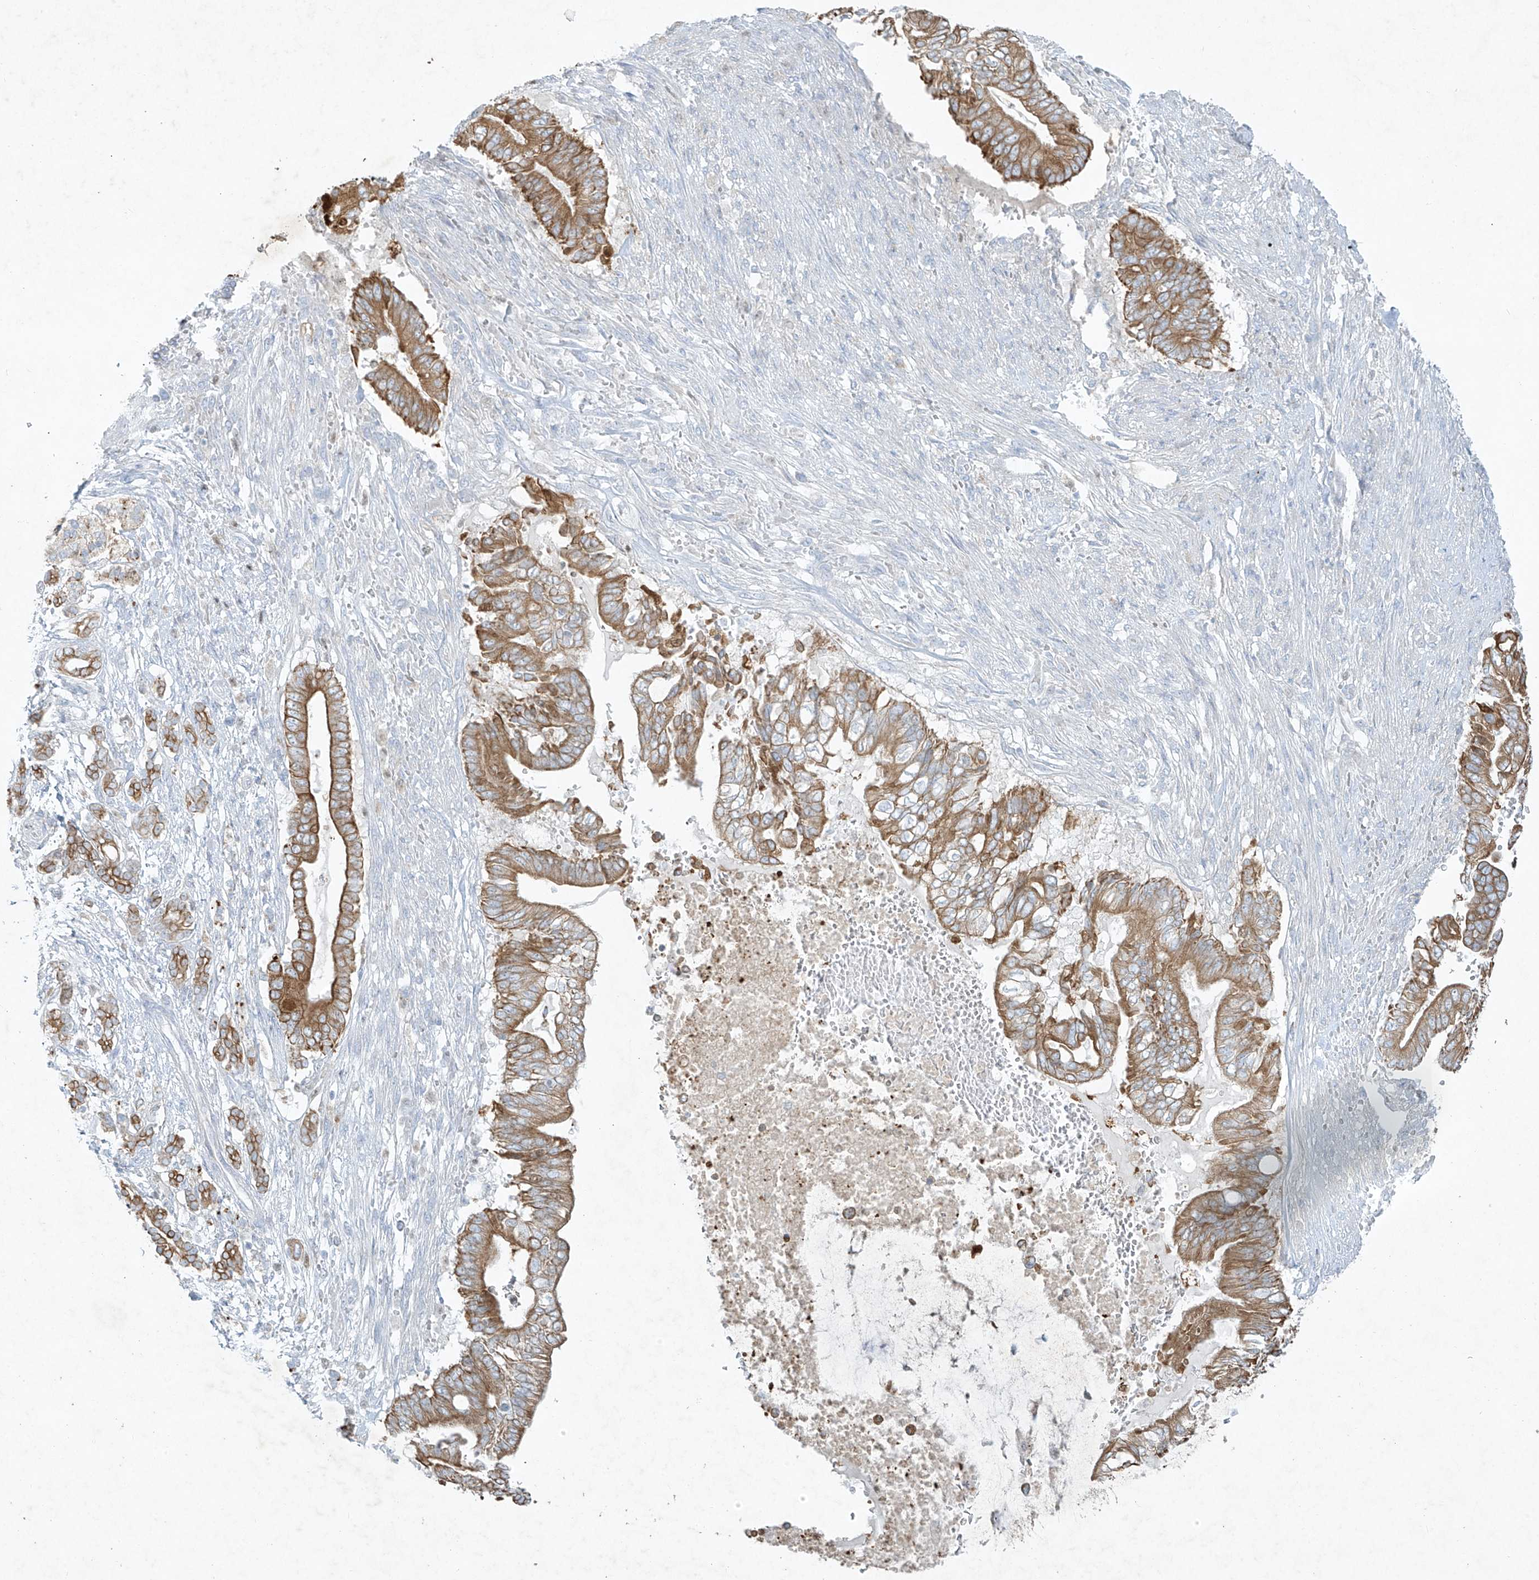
{"staining": {"intensity": "moderate", "quantity": ">75%", "location": "cytoplasmic/membranous"}, "tissue": "pancreatic cancer", "cell_type": "Tumor cells", "image_type": "cancer", "snomed": [{"axis": "morphology", "description": "Adenocarcinoma, NOS"}, {"axis": "topography", "description": "Pancreas"}], "caption": "DAB immunohistochemical staining of human pancreatic cancer (adenocarcinoma) displays moderate cytoplasmic/membranous protein expression in approximately >75% of tumor cells.", "gene": "TUBE1", "patient": {"sex": "male", "age": 68}}